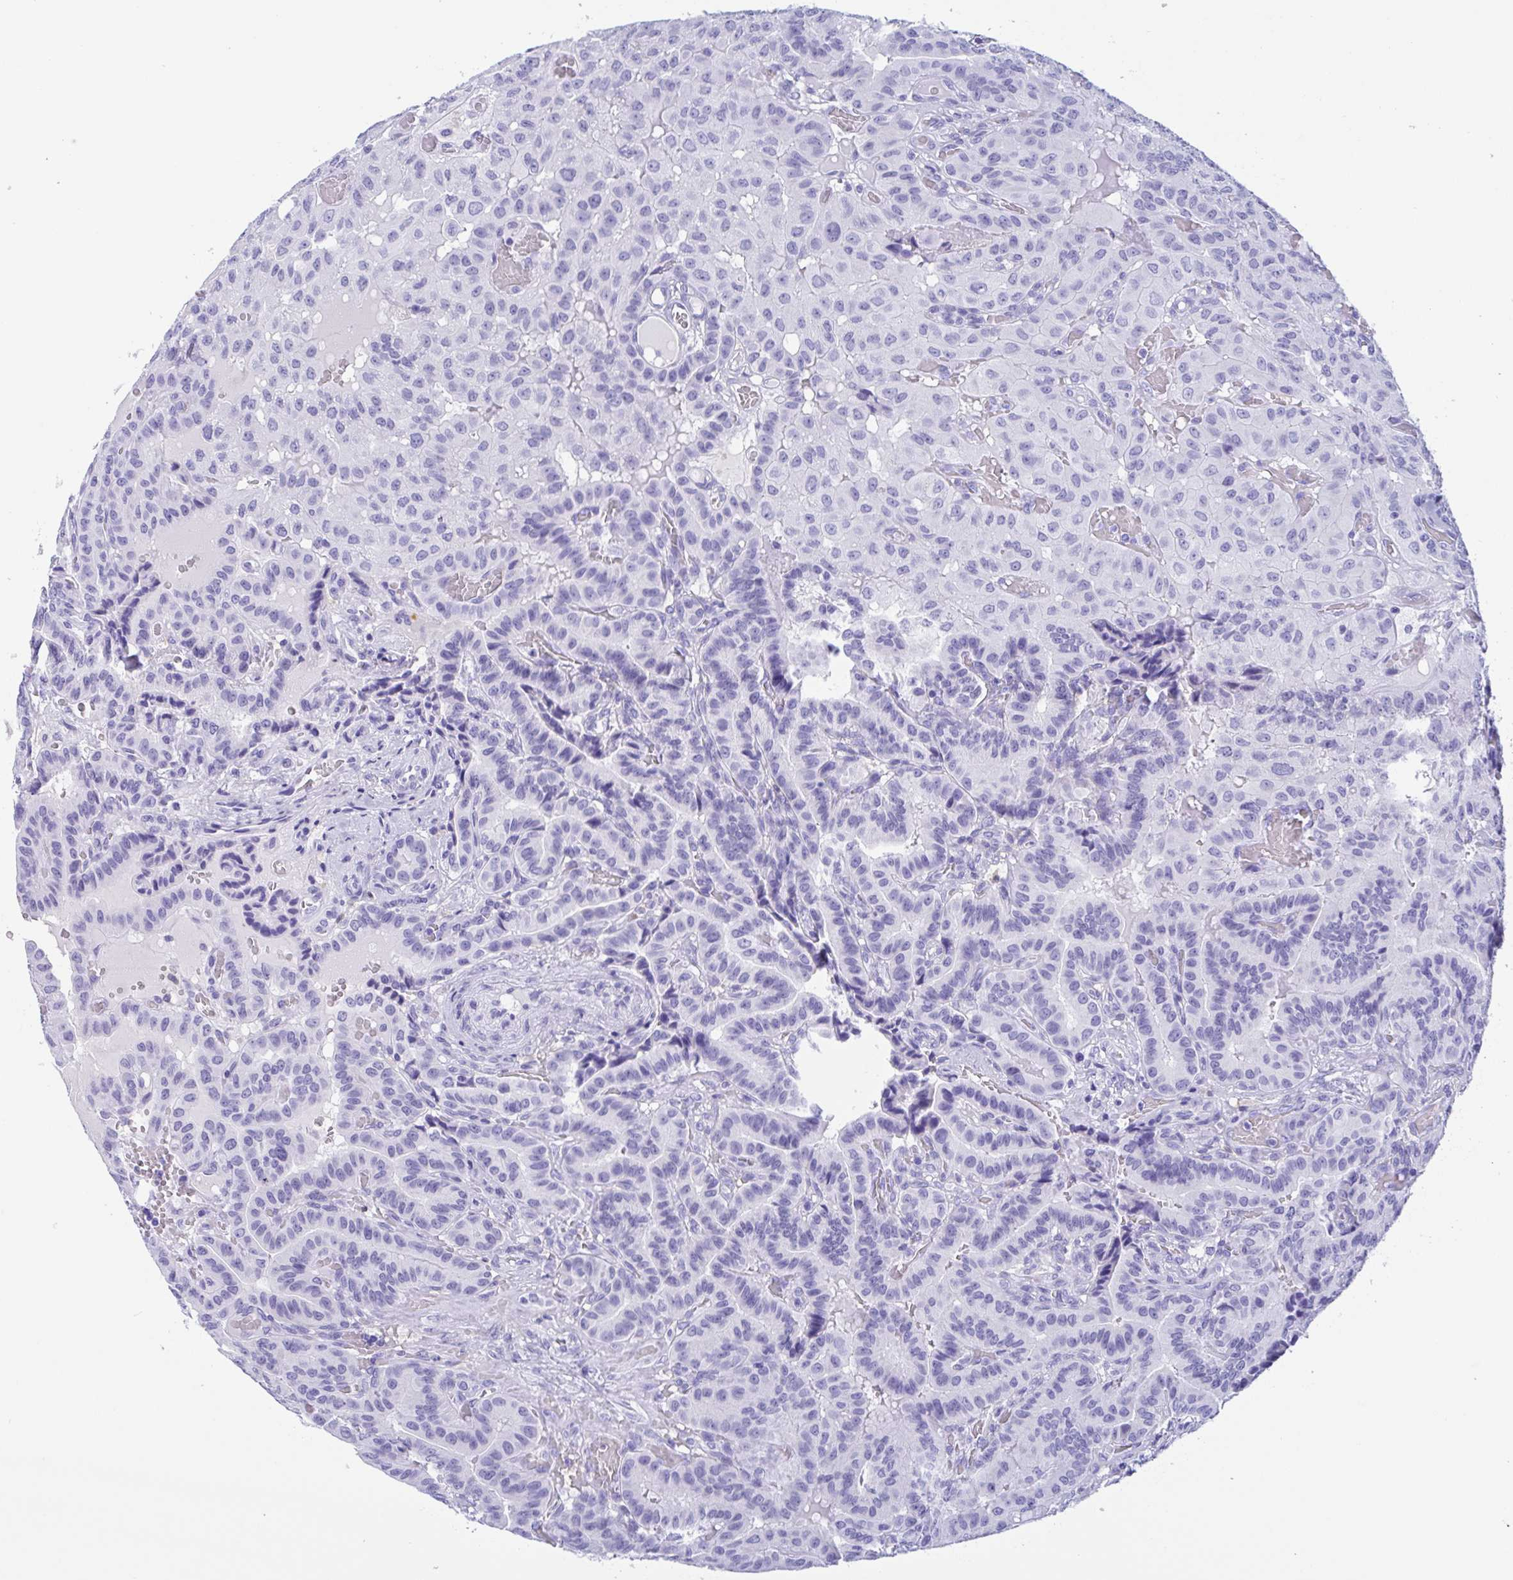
{"staining": {"intensity": "negative", "quantity": "none", "location": "none"}, "tissue": "thyroid cancer", "cell_type": "Tumor cells", "image_type": "cancer", "snomed": [{"axis": "morphology", "description": "Papillary adenocarcinoma, NOS"}, {"axis": "morphology", "description": "Papillary adenoma metastatic"}, {"axis": "topography", "description": "Thyroid gland"}], "caption": "High power microscopy micrograph of an immunohistochemistry (IHC) image of thyroid cancer, revealing no significant staining in tumor cells.", "gene": "ZNF850", "patient": {"sex": "male", "age": 87}}